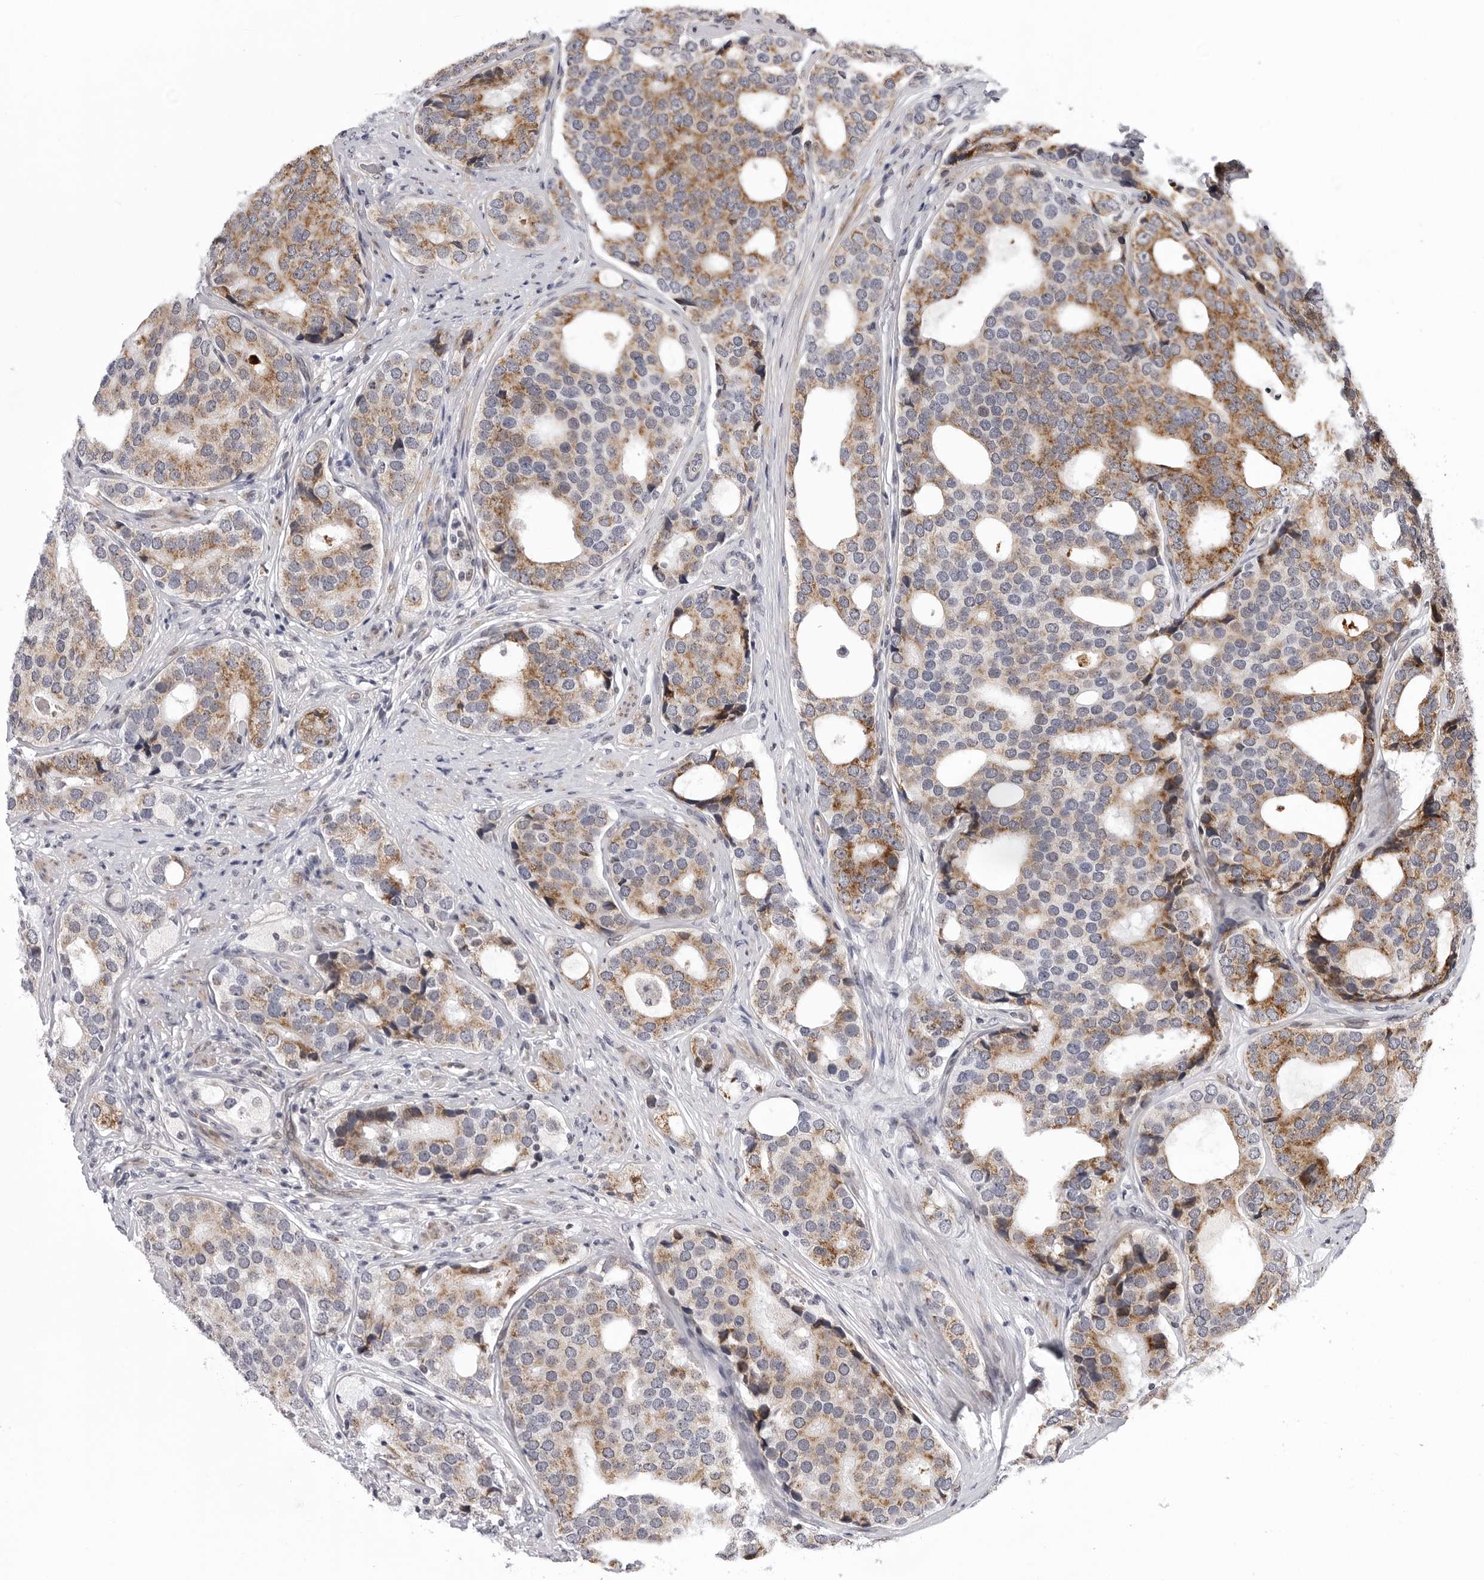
{"staining": {"intensity": "moderate", "quantity": ">75%", "location": "cytoplasmic/membranous"}, "tissue": "prostate cancer", "cell_type": "Tumor cells", "image_type": "cancer", "snomed": [{"axis": "morphology", "description": "Adenocarcinoma, High grade"}, {"axis": "topography", "description": "Prostate"}], "caption": "Protein analysis of high-grade adenocarcinoma (prostate) tissue displays moderate cytoplasmic/membranous positivity in about >75% of tumor cells.", "gene": "CDK20", "patient": {"sex": "male", "age": 56}}